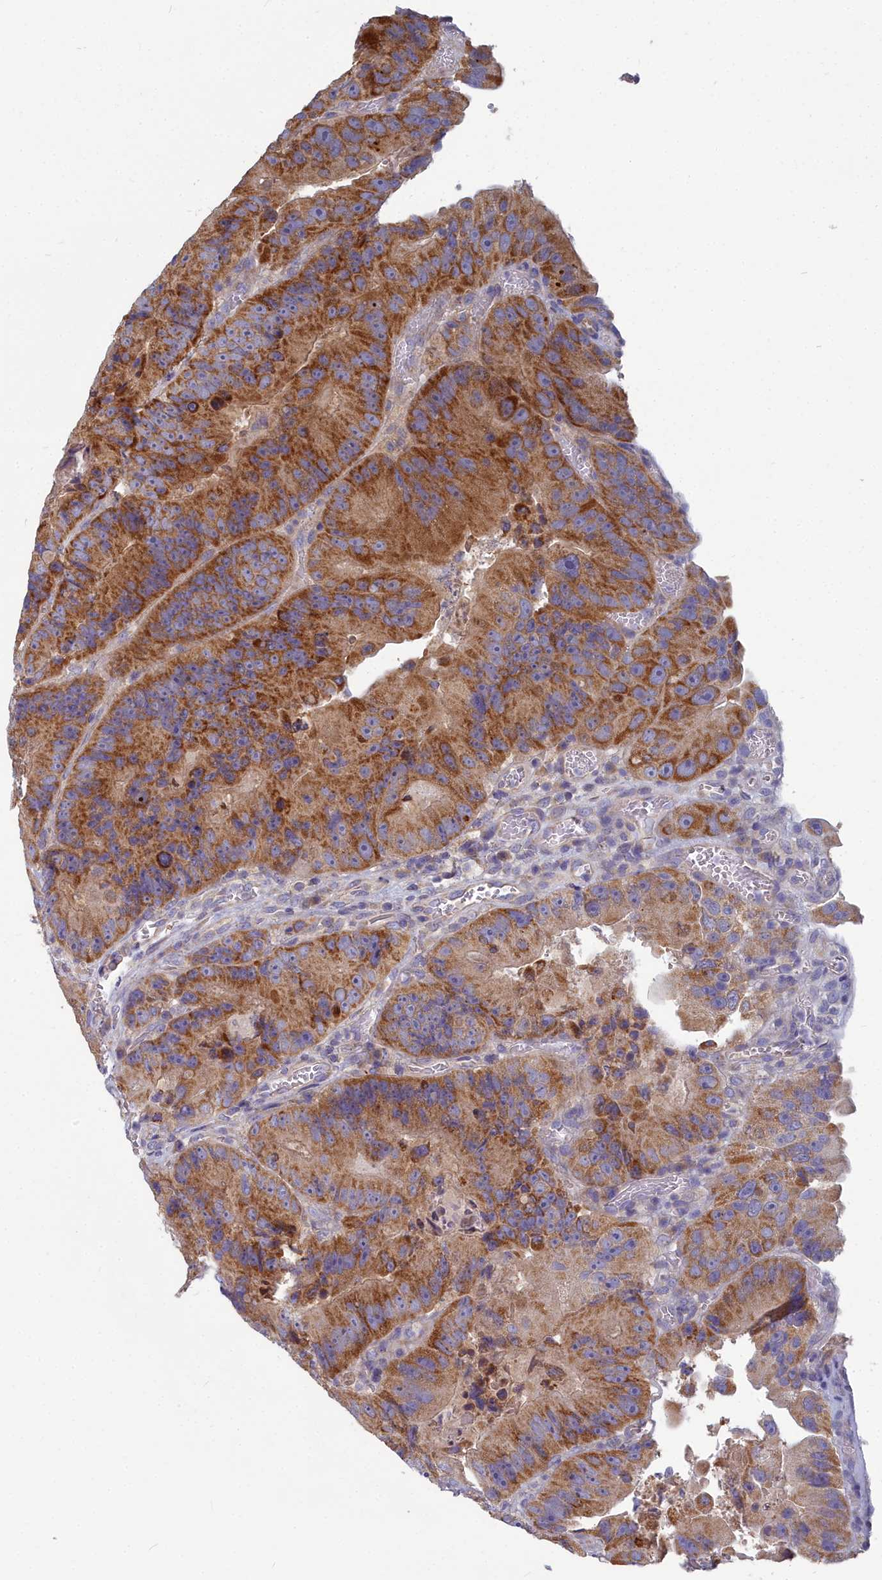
{"staining": {"intensity": "strong", "quantity": ">75%", "location": "cytoplasmic/membranous"}, "tissue": "colorectal cancer", "cell_type": "Tumor cells", "image_type": "cancer", "snomed": [{"axis": "morphology", "description": "Adenocarcinoma, NOS"}, {"axis": "topography", "description": "Colon"}], "caption": "This image demonstrates immunohistochemistry (IHC) staining of human colorectal cancer (adenocarcinoma), with high strong cytoplasmic/membranous expression in about >75% of tumor cells.", "gene": "COX20", "patient": {"sex": "female", "age": 86}}